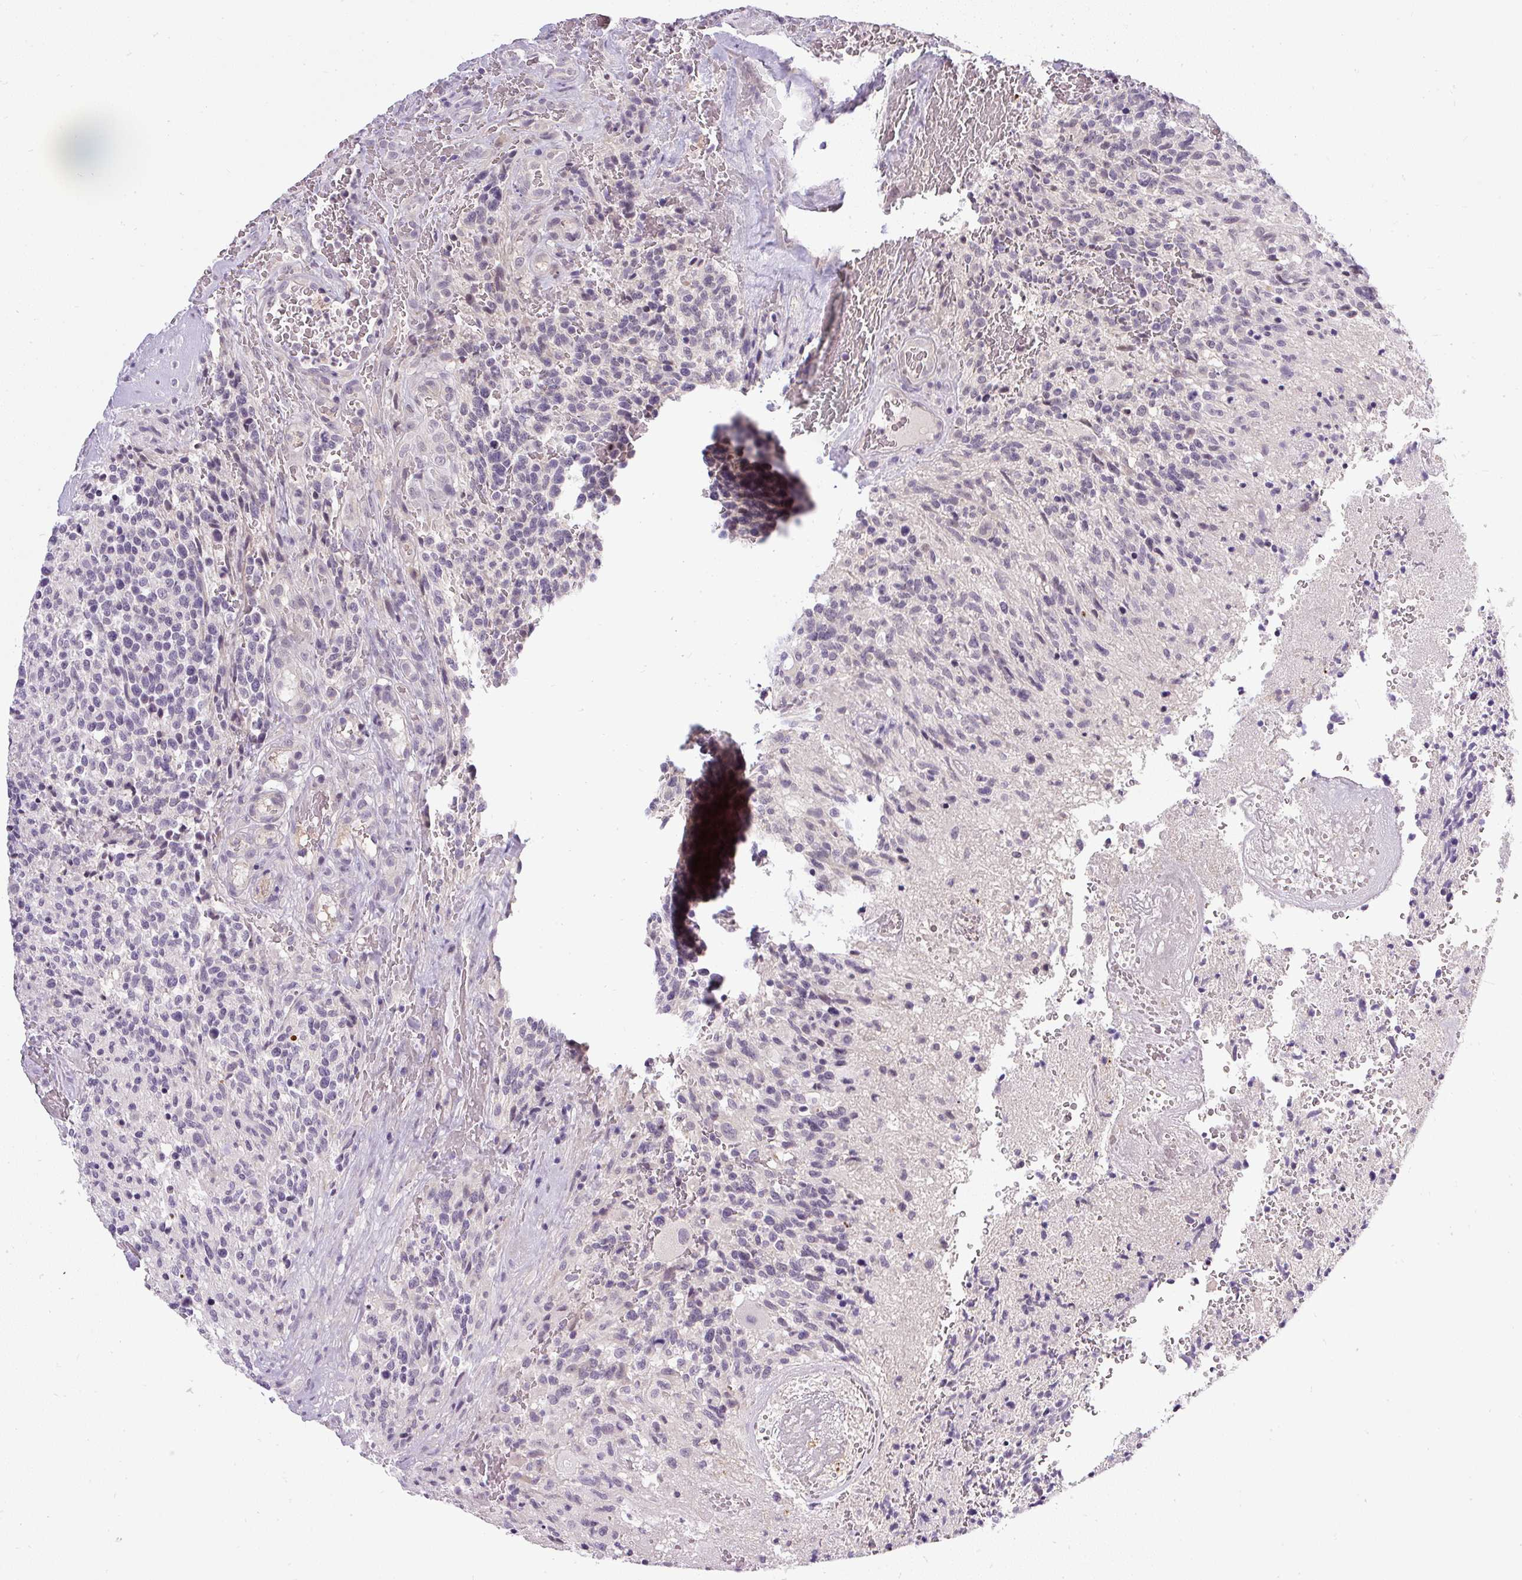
{"staining": {"intensity": "negative", "quantity": "none", "location": "none"}, "tissue": "glioma", "cell_type": "Tumor cells", "image_type": "cancer", "snomed": [{"axis": "morphology", "description": "Glioma, malignant, High grade"}, {"axis": "topography", "description": "Brain"}], "caption": "A high-resolution image shows immunohistochemistry (IHC) staining of glioma, which displays no significant positivity in tumor cells.", "gene": "FAM117B", "patient": {"sex": "male", "age": 36}}